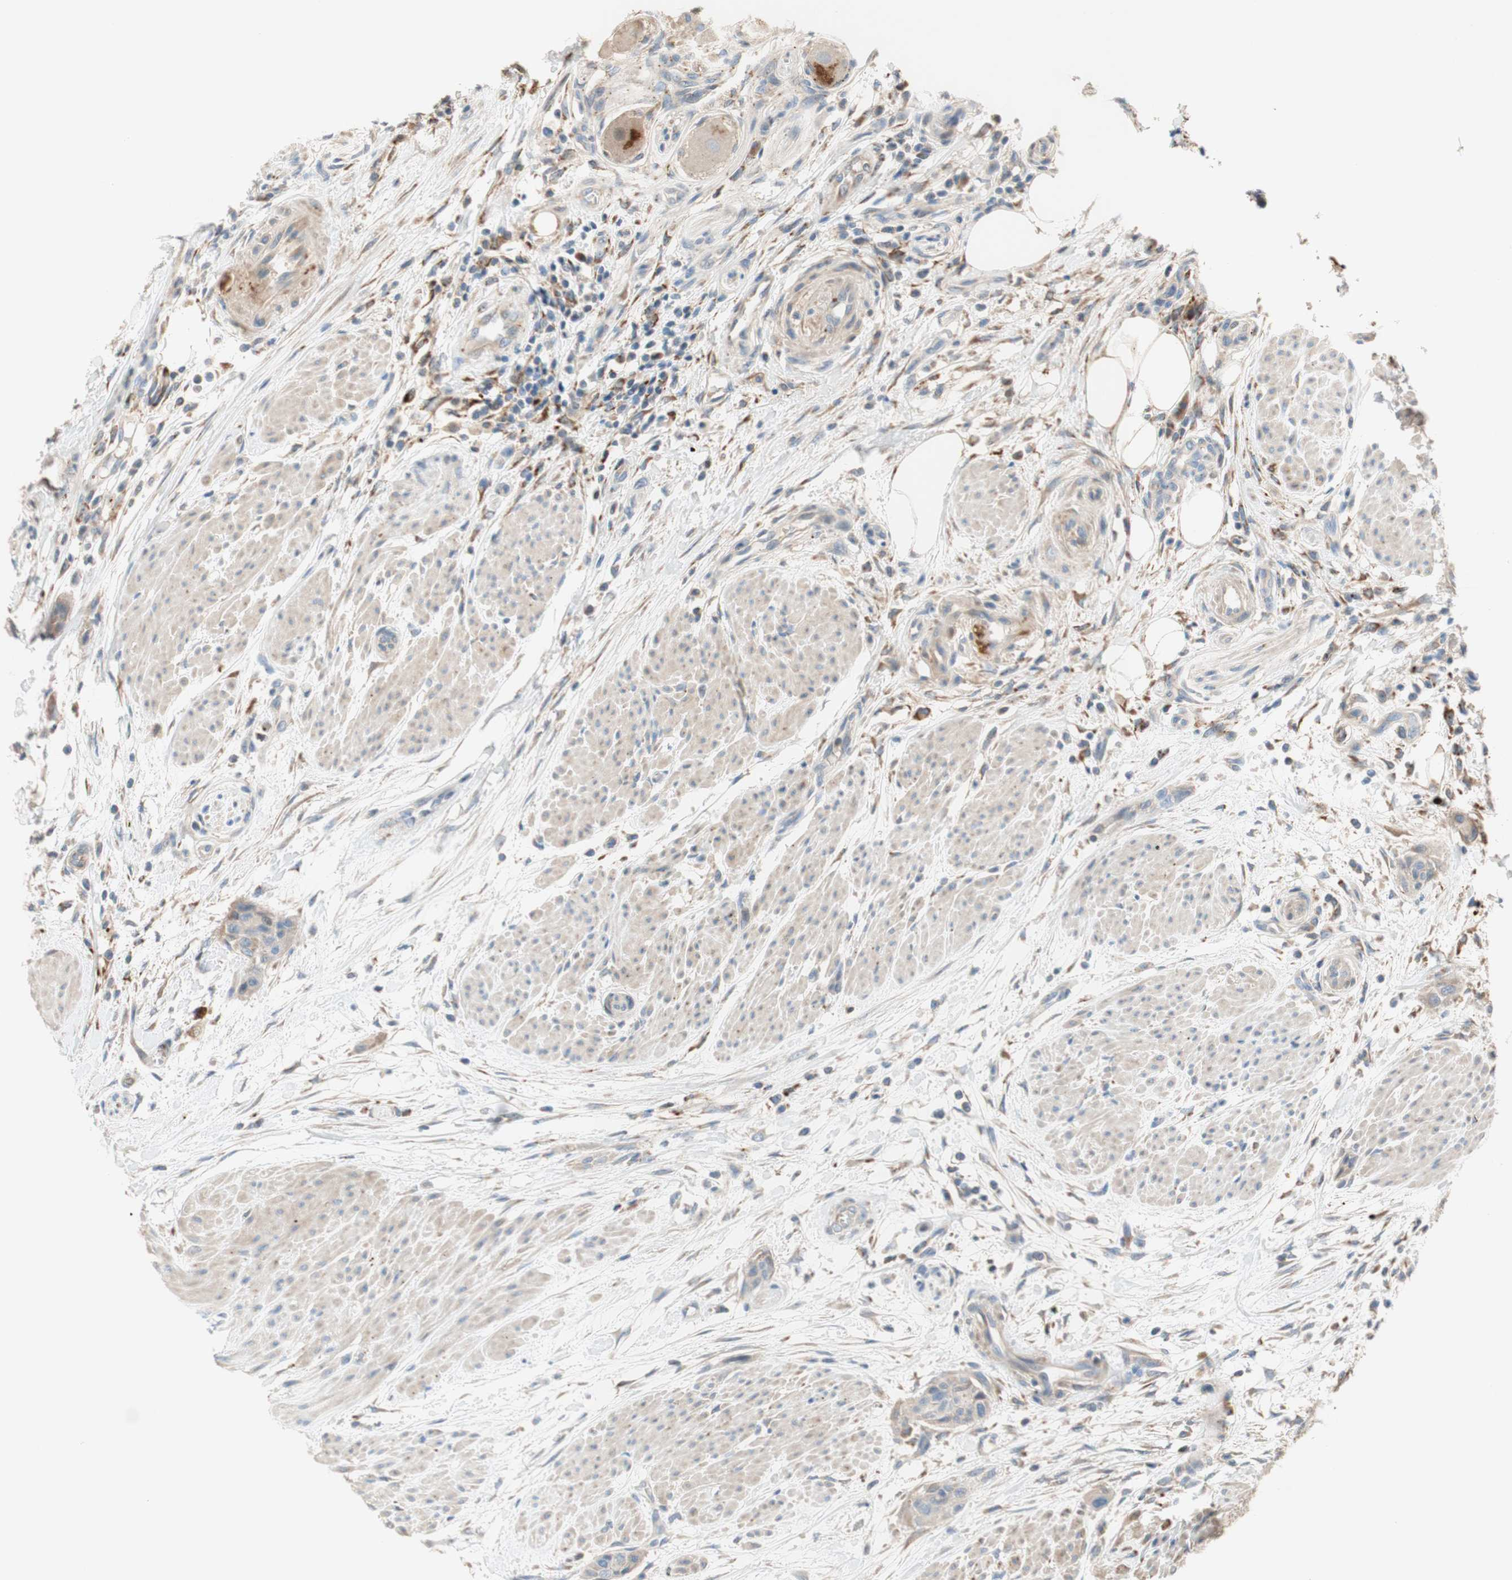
{"staining": {"intensity": "weak", "quantity": ">75%", "location": "cytoplasmic/membranous"}, "tissue": "urothelial cancer", "cell_type": "Tumor cells", "image_type": "cancer", "snomed": [{"axis": "morphology", "description": "Urothelial carcinoma, High grade"}, {"axis": "topography", "description": "Urinary bladder"}], "caption": "Urothelial cancer stained with a protein marker exhibits weak staining in tumor cells.", "gene": "PTPN21", "patient": {"sex": "male", "age": 35}}